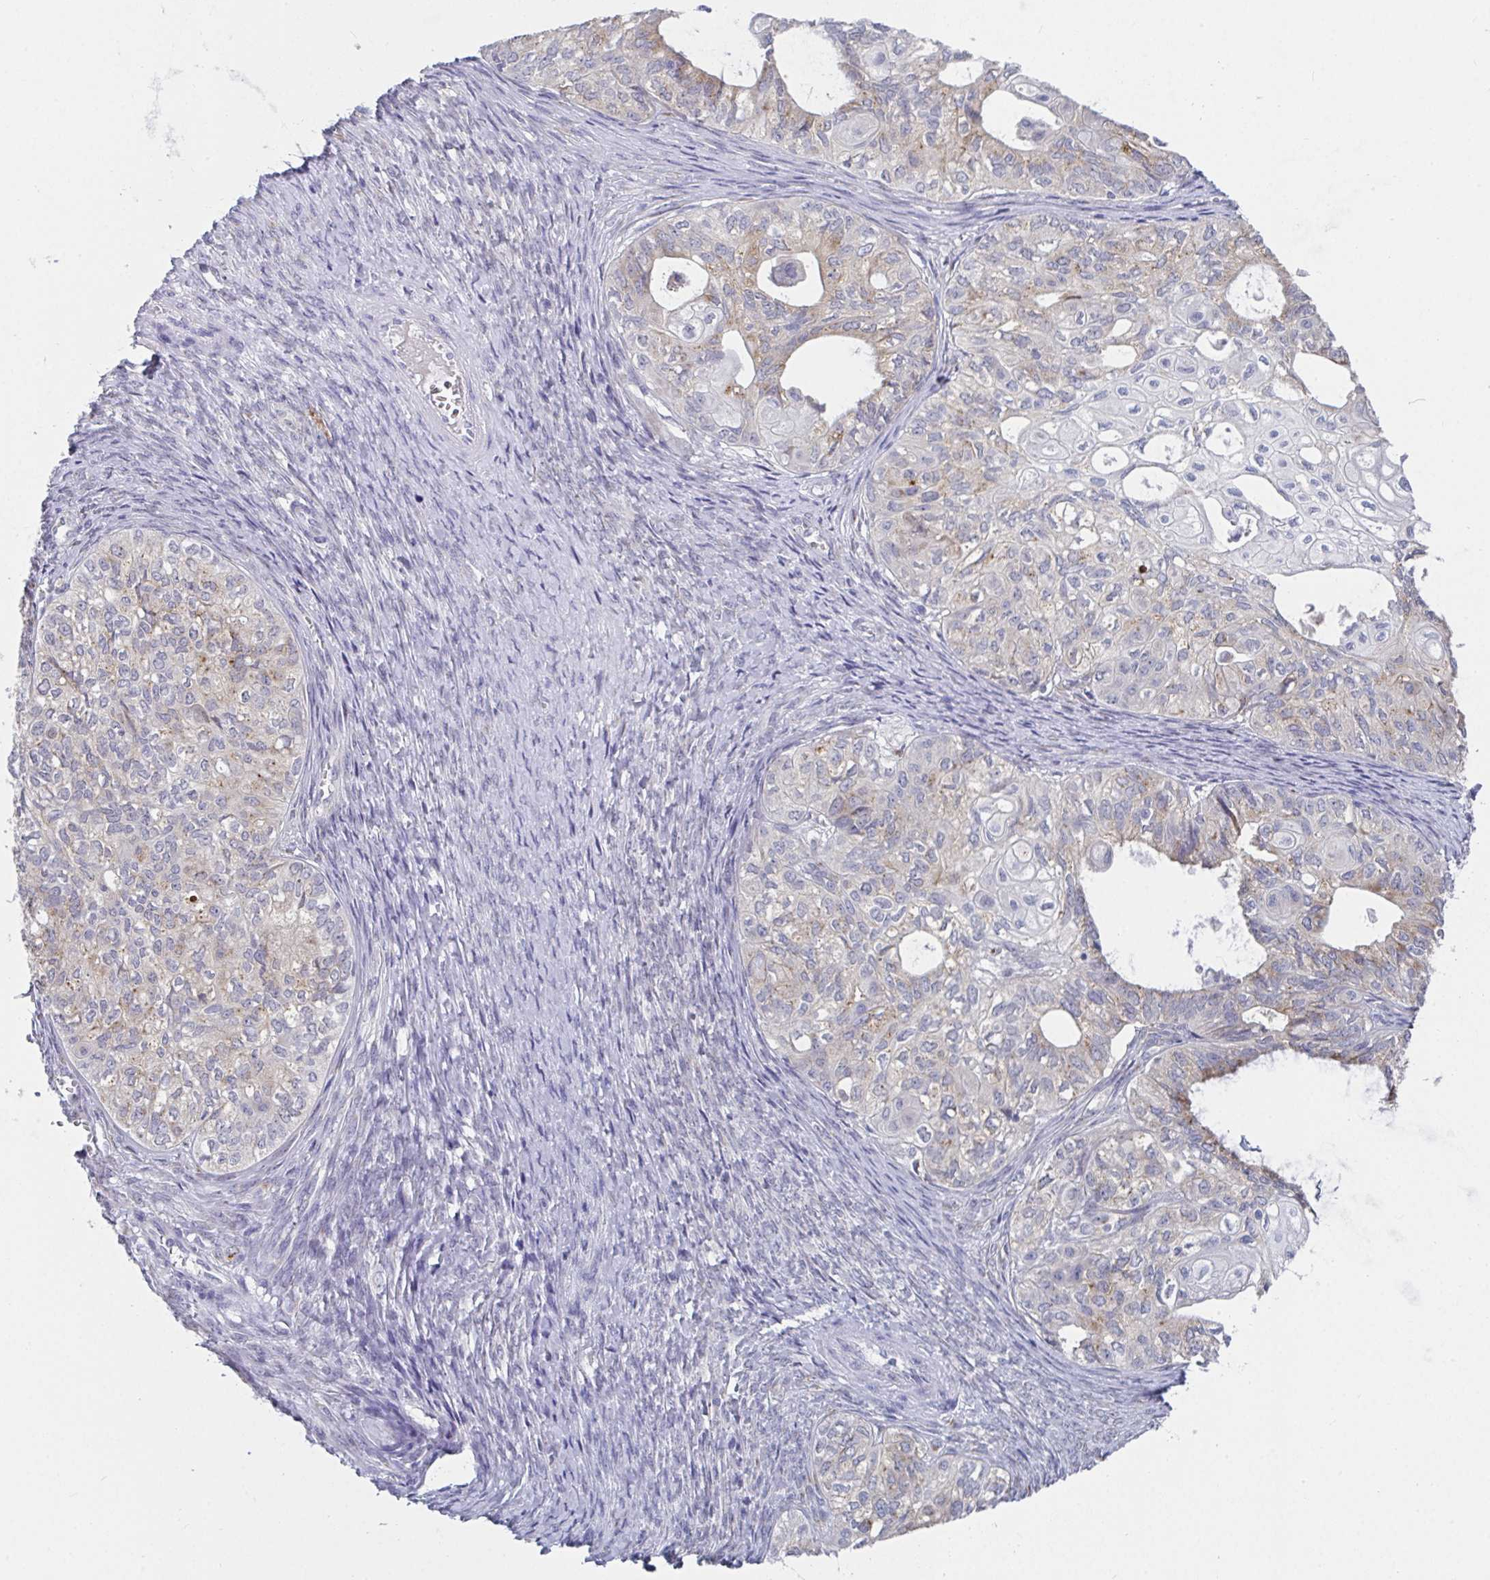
{"staining": {"intensity": "weak", "quantity": "25%-75%", "location": "cytoplasmic/membranous"}, "tissue": "ovarian cancer", "cell_type": "Tumor cells", "image_type": "cancer", "snomed": [{"axis": "morphology", "description": "Carcinoma, endometroid"}, {"axis": "topography", "description": "Ovary"}], "caption": "Brown immunohistochemical staining in human ovarian cancer demonstrates weak cytoplasmic/membranous staining in about 25%-75% of tumor cells.", "gene": "TAS2R39", "patient": {"sex": "female", "age": 64}}